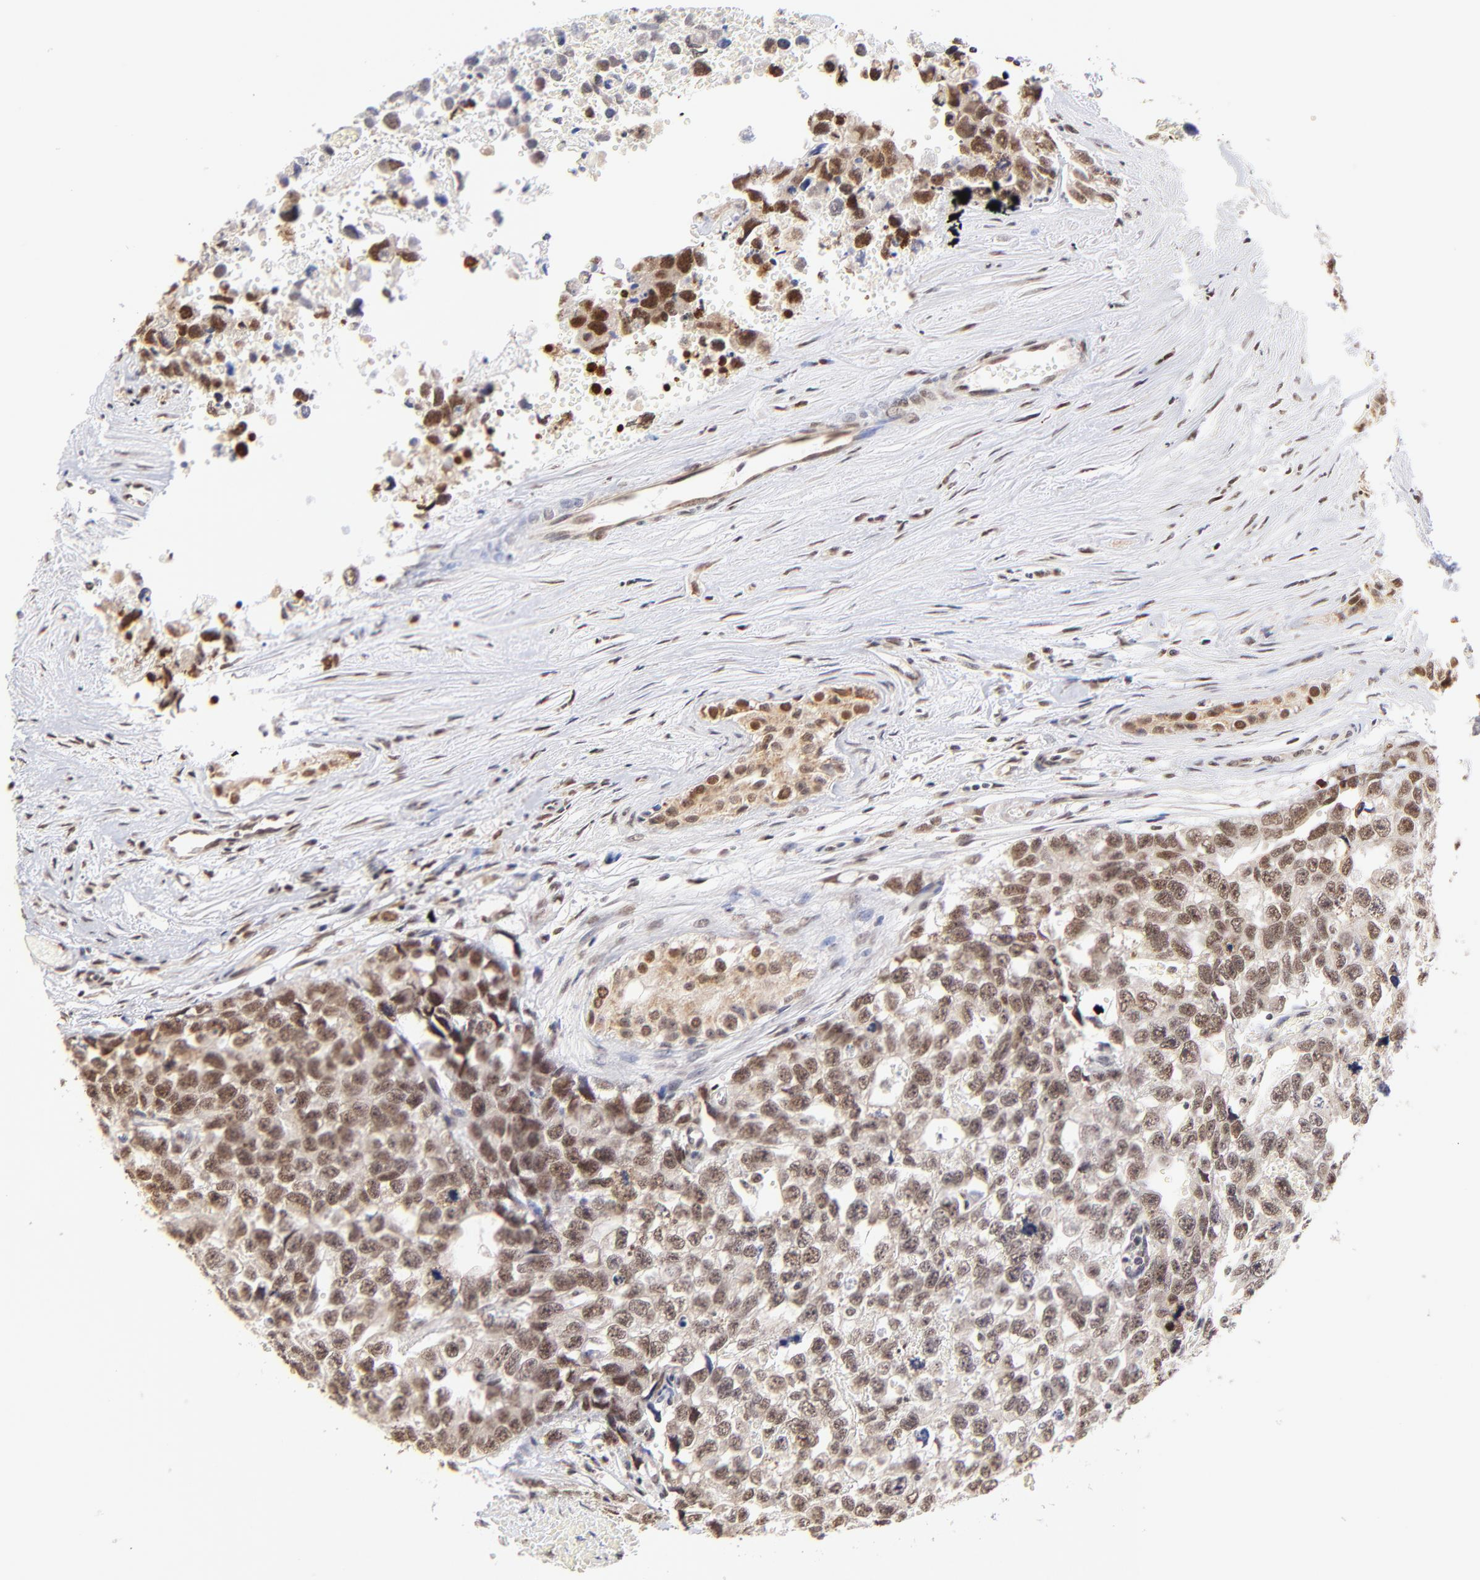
{"staining": {"intensity": "moderate", "quantity": ">75%", "location": "nuclear"}, "tissue": "testis cancer", "cell_type": "Tumor cells", "image_type": "cancer", "snomed": [{"axis": "morphology", "description": "Carcinoma, Embryonal, NOS"}, {"axis": "topography", "description": "Testis"}], "caption": "Human testis cancer stained with a protein marker exhibits moderate staining in tumor cells.", "gene": "ZNF670", "patient": {"sex": "male", "age": 31}}